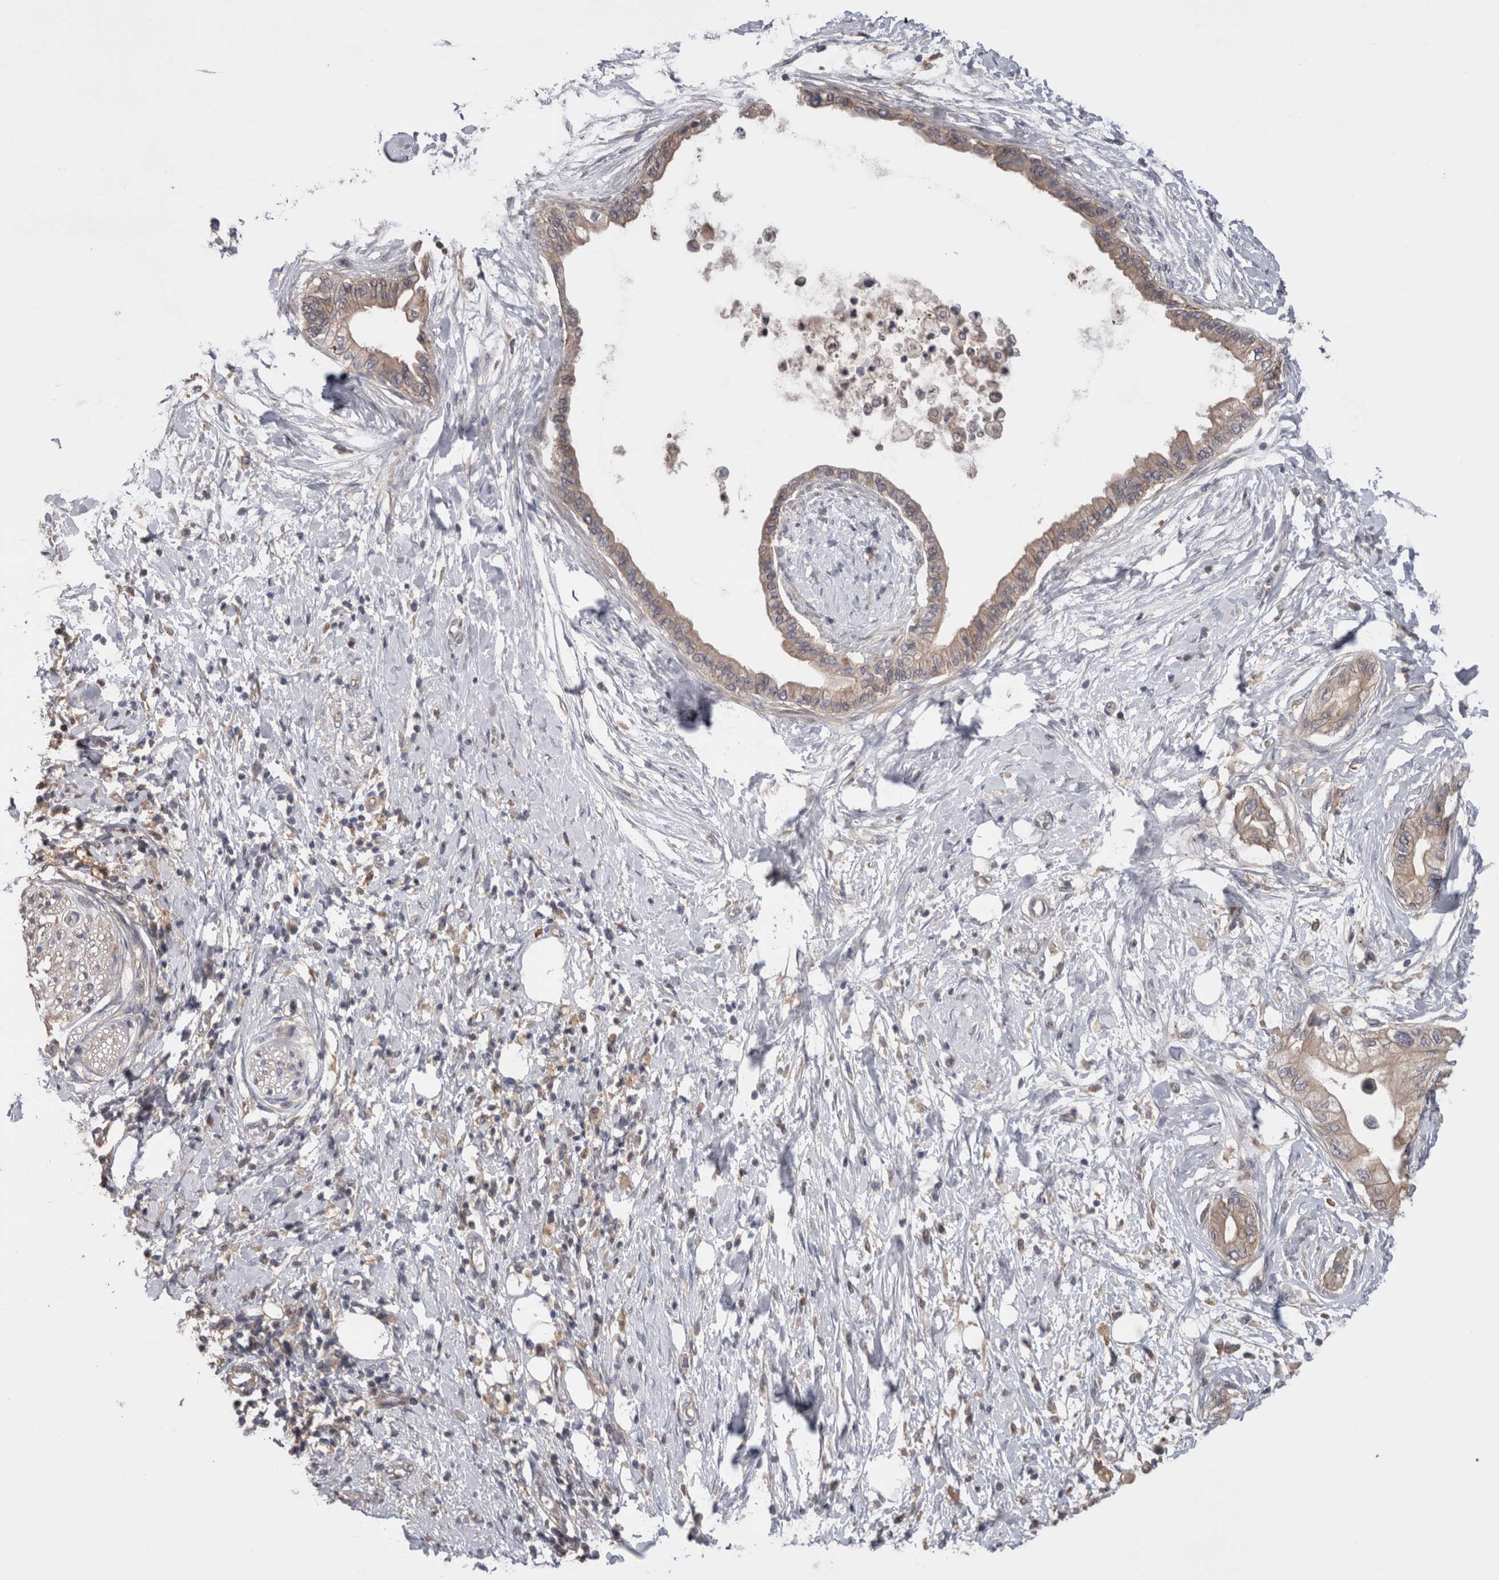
{"staining": {"intensity": "weak", "quantity": ">75%", "location": "cytoplasmic/membranous"}, "tissue": "pancreatic cancer", "cell_type": "Tumor cells", "image_type": "cancer", "snomed": [{"axis": "morphology", "description": "Normal tissue, NOS"}, {"axis": "morphology", "description": "Adenocarcinoma, NOS"}, {"axis": "topography", "description": "Pancreas"}, {"axis": "topography", "description": "Duodenum"}], "caption": "Weak cytoplasmic/membranous positivity is seen in approximately >75% of tumor cells in pancreatic cancer. (DAB (3,3'-diaminobenzidine) IHC, brown staining for protein, blue staining for nuclei).", "gene": "OTOR", "patient": {"sex": "female", "age": 60}}